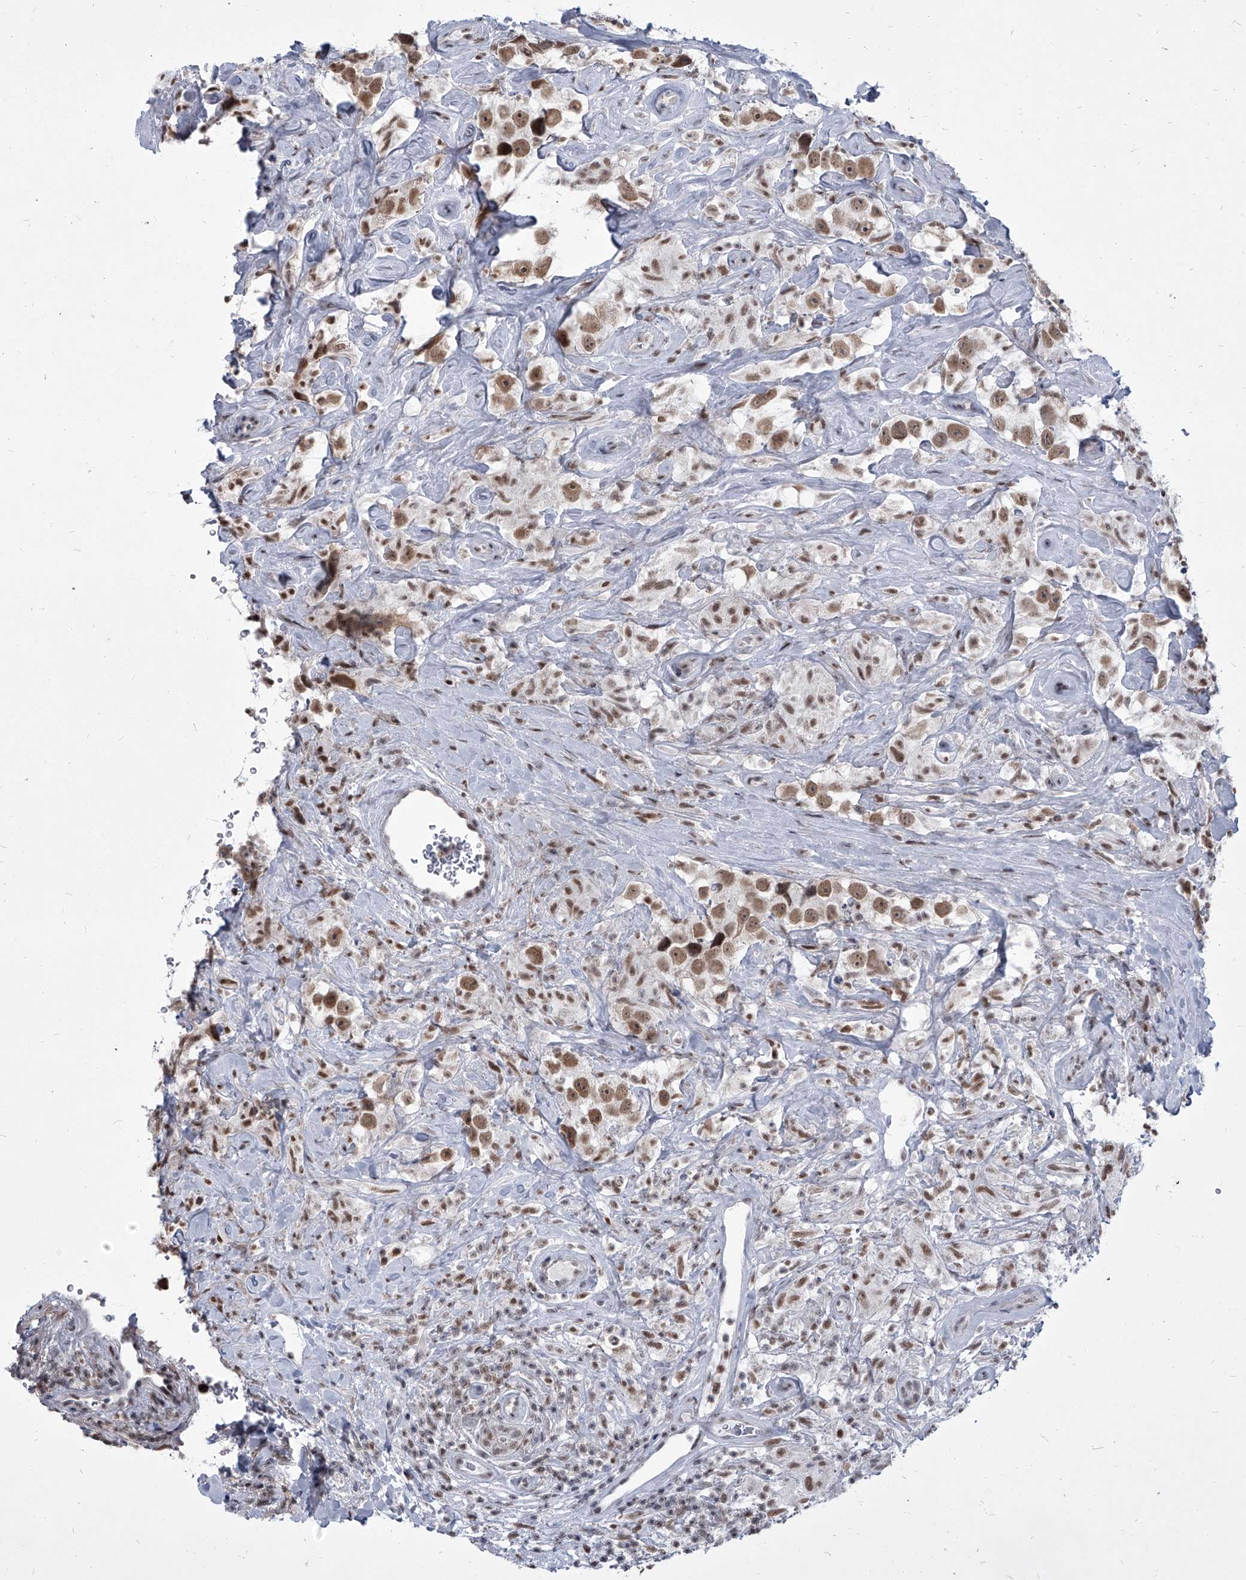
{"staining": {"intensity": "moderate", "quantity": ">75%", "location": "nuclear"}, "tissue": "testis cancer", "cell_type": "Tumor cells", "image_type": "cancer", "snomed": [{"axis": "morphology", "description": "Seminoma, NOS"}, {"axis": "topography", "description": "Testis"}], "caption": "Moderate nuclear expression for a protein is seen in approximately >75% of tumor cells of testis seminoma using IHC.", "gene": "PPIL4", "patient": {"sex": "male", "age": 49}}